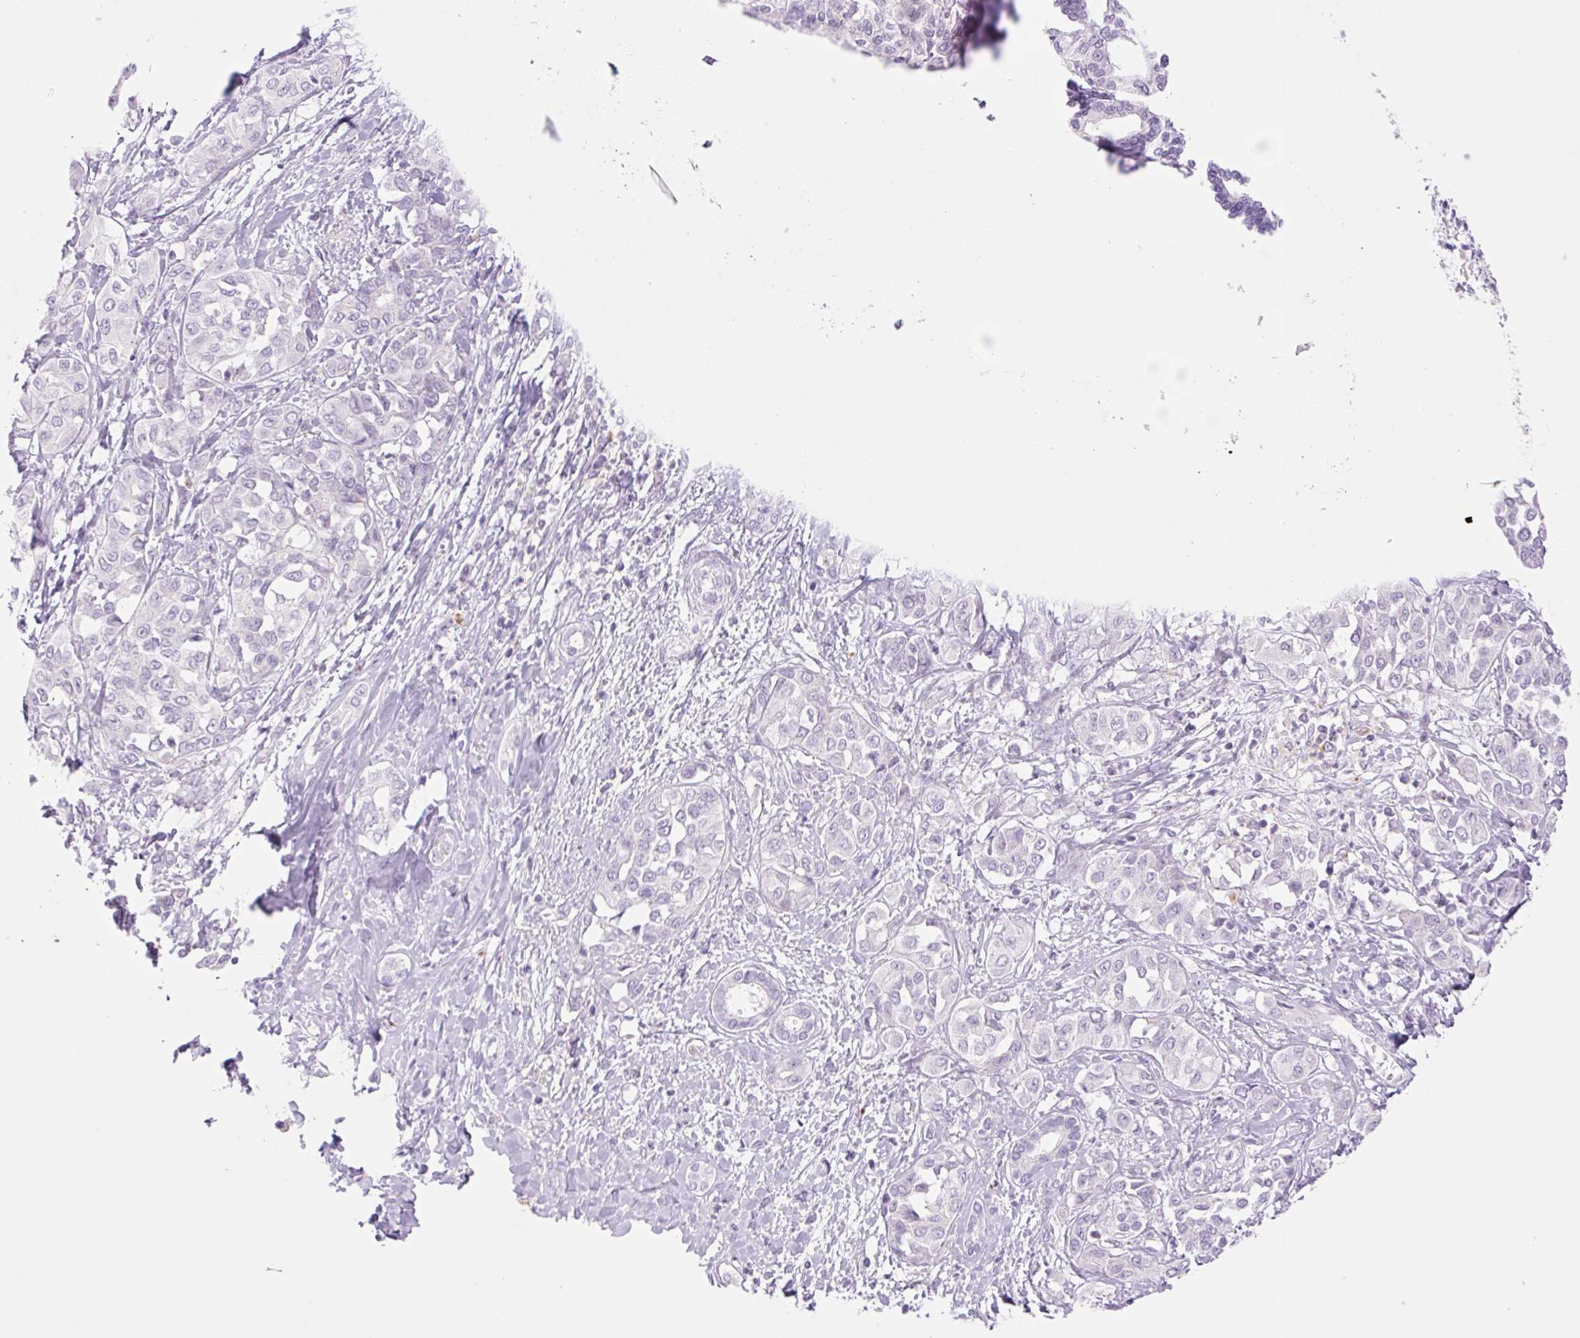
{"staining": {"intensity": "negative", "quantity": "none", "location": "none"}, "tissue": "liver cancer", "cell_type": "Tumor cells", "image_type": "cancer", "snomed": [{"axis": "morphology", "description": "Cholangiocarcinoma"}, {"axis": "topography", "description": "Liver"}], "caption": "High power microscopy image of an immunohistochemistry (IHC) photomicrograph of liver cancer, revealing no significant expression in tumor cells.", "gene": "TBX15", "patient": {"sex": "female", "age": 77}}